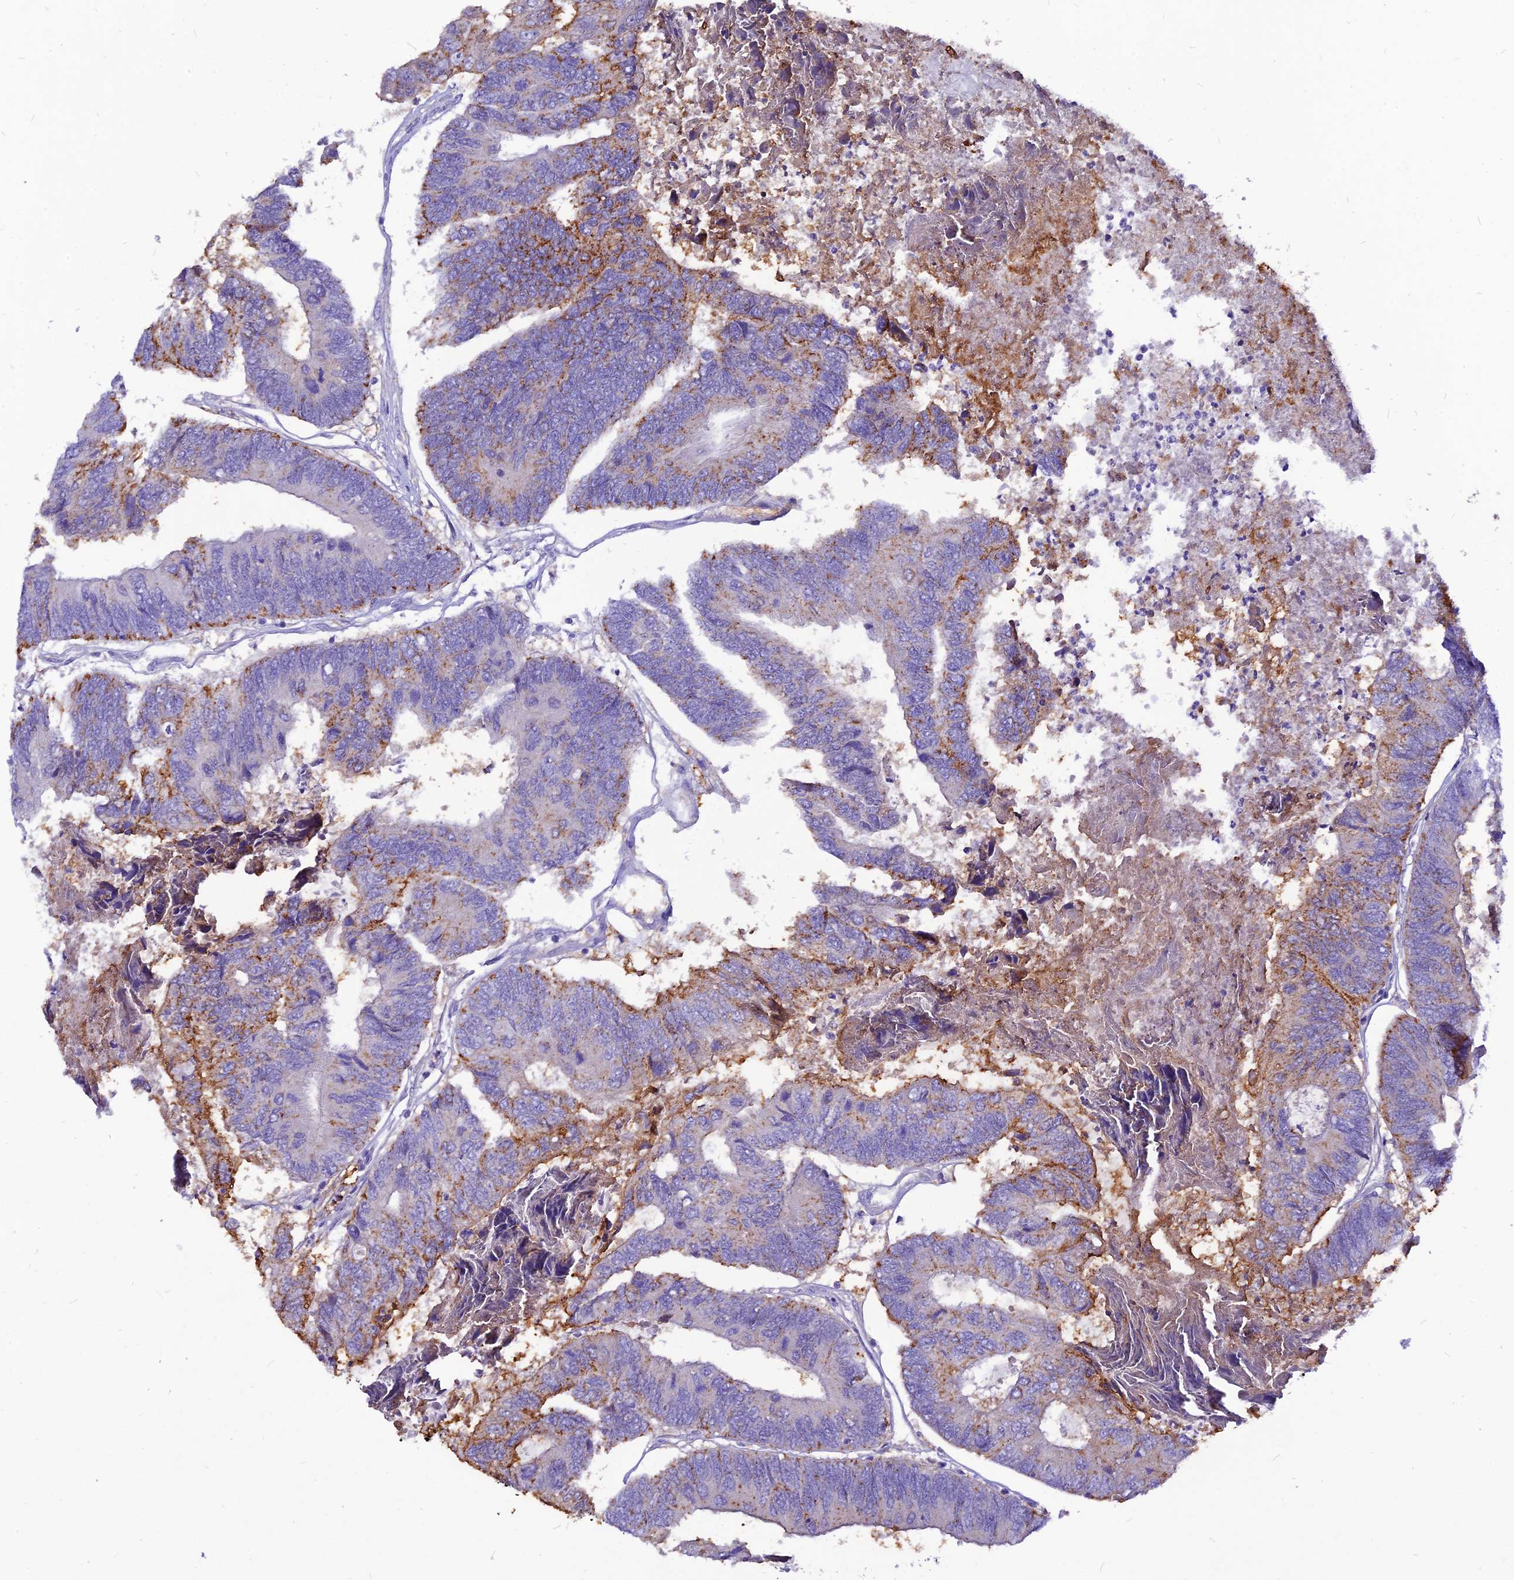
{"staining": {"intensity": "moderate", "quantity": "<25%", "location": "cytoplasmic/membranous"}, "tissue": "colorectal cancer", "cell_type": "Tumor cells", "image_type": "cancer", "snomed": [{"axis": "morphology", "description": "Adenocarcinoma, NOS"}, {"axis": "topography", "description": "Colon"}], "caption": "Protein expression analysis of human adenocarcinoma (colorectal) reveals moderate cytoplasmic/membranous expression in about <25% of tumor cells.", "gene": "CZIB", "patient": {"sex": "female", "age": 67}}